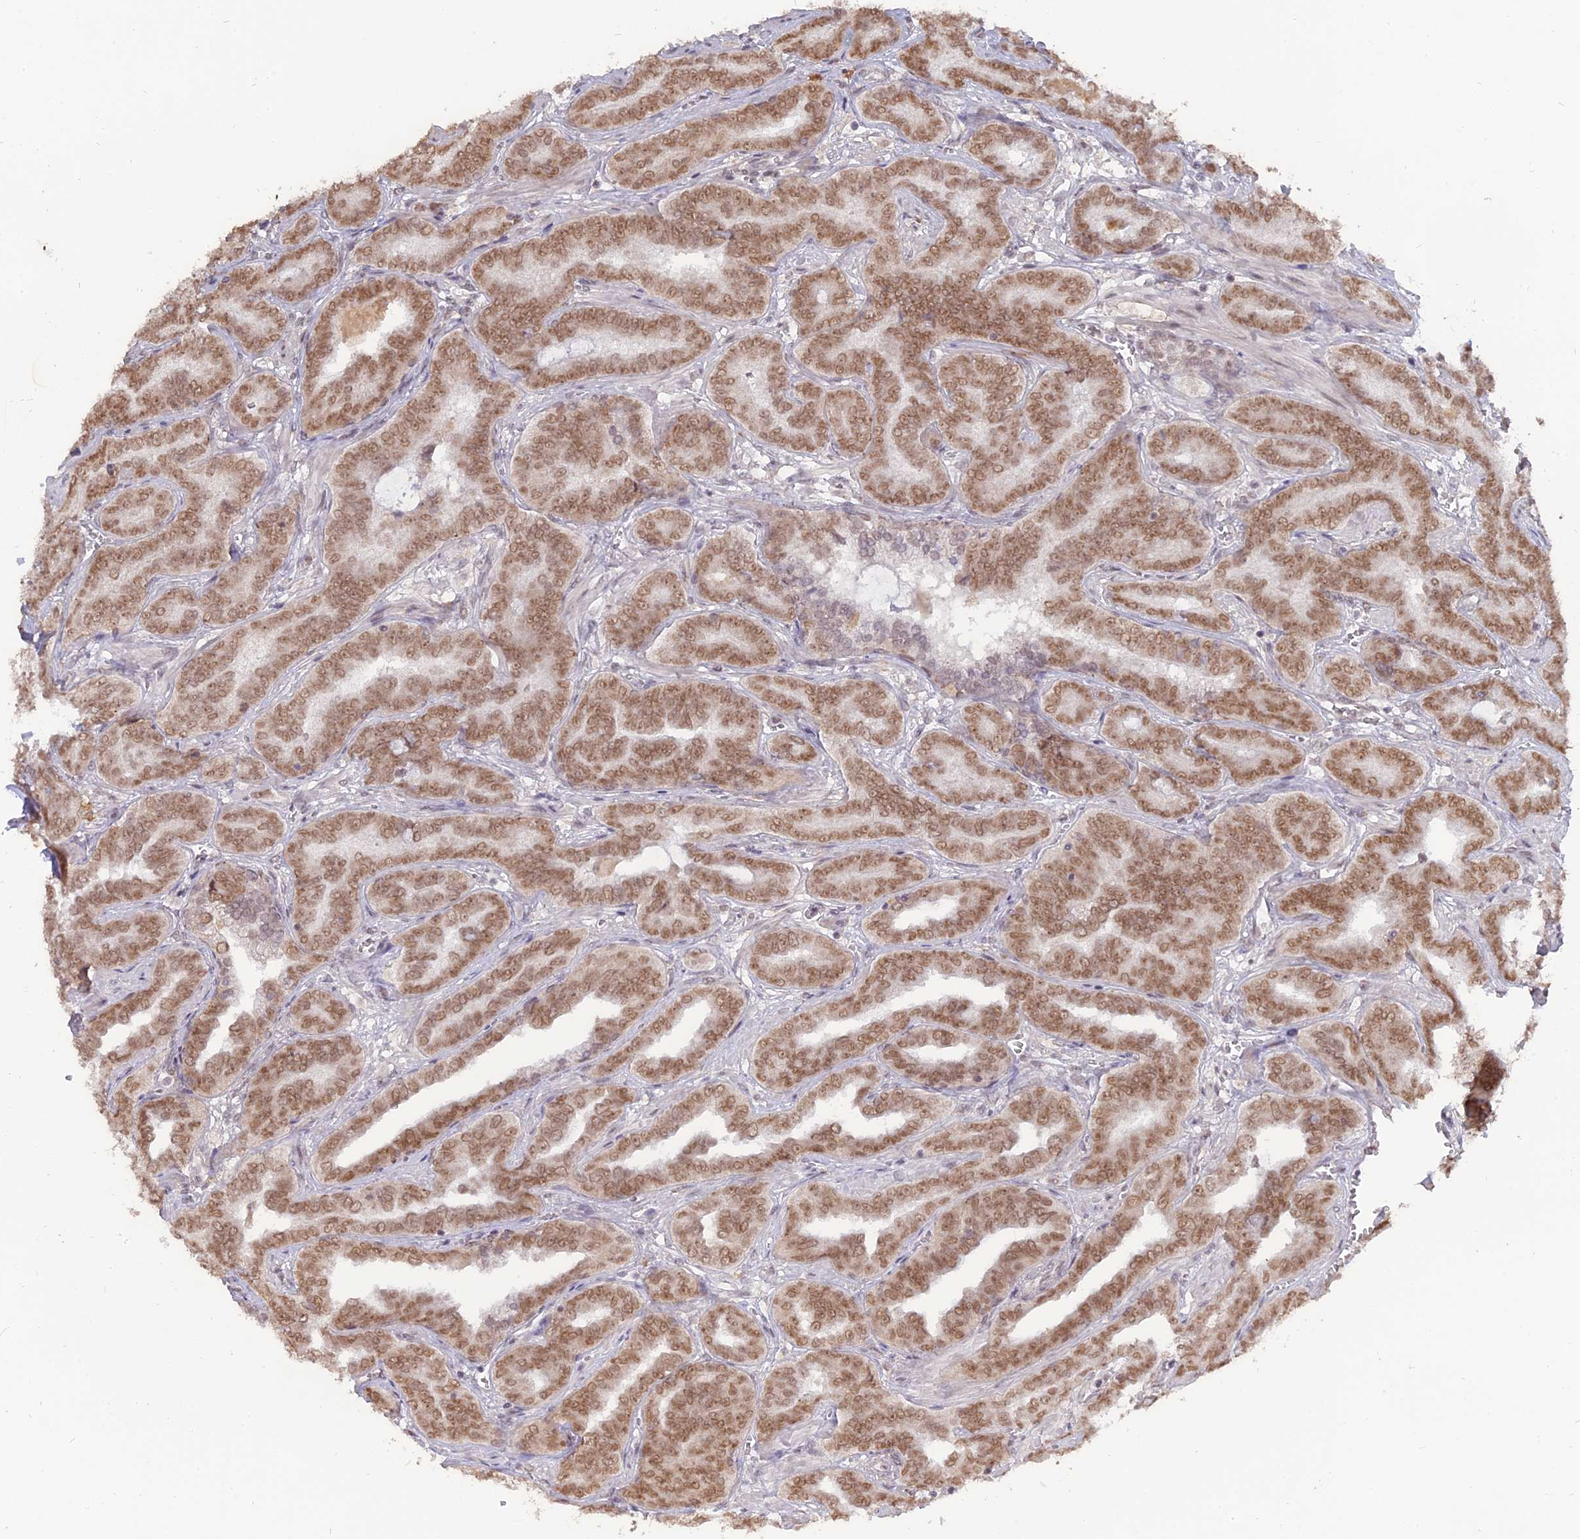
{"staining": {"intensity": "moderate", "quantity": ">75%", "location": "nuclear"}, "tissue": "prostate cancer", "cell_type": "Tumor cells", "image_type": "cancer", "snomed": [{"axis": "morphology", "description": "Adenocarcinoma, High grade"}, {"axis": "topography", "description": "Prostate"}], "caption": "The micrograph shows a brown stain indicating the presence of a protein in the nuclear of tumor cells in prostate adenocarcinoma (high-grade).", "gene": "NR1H3", "patient": {"sex": "male", "age": 67}}